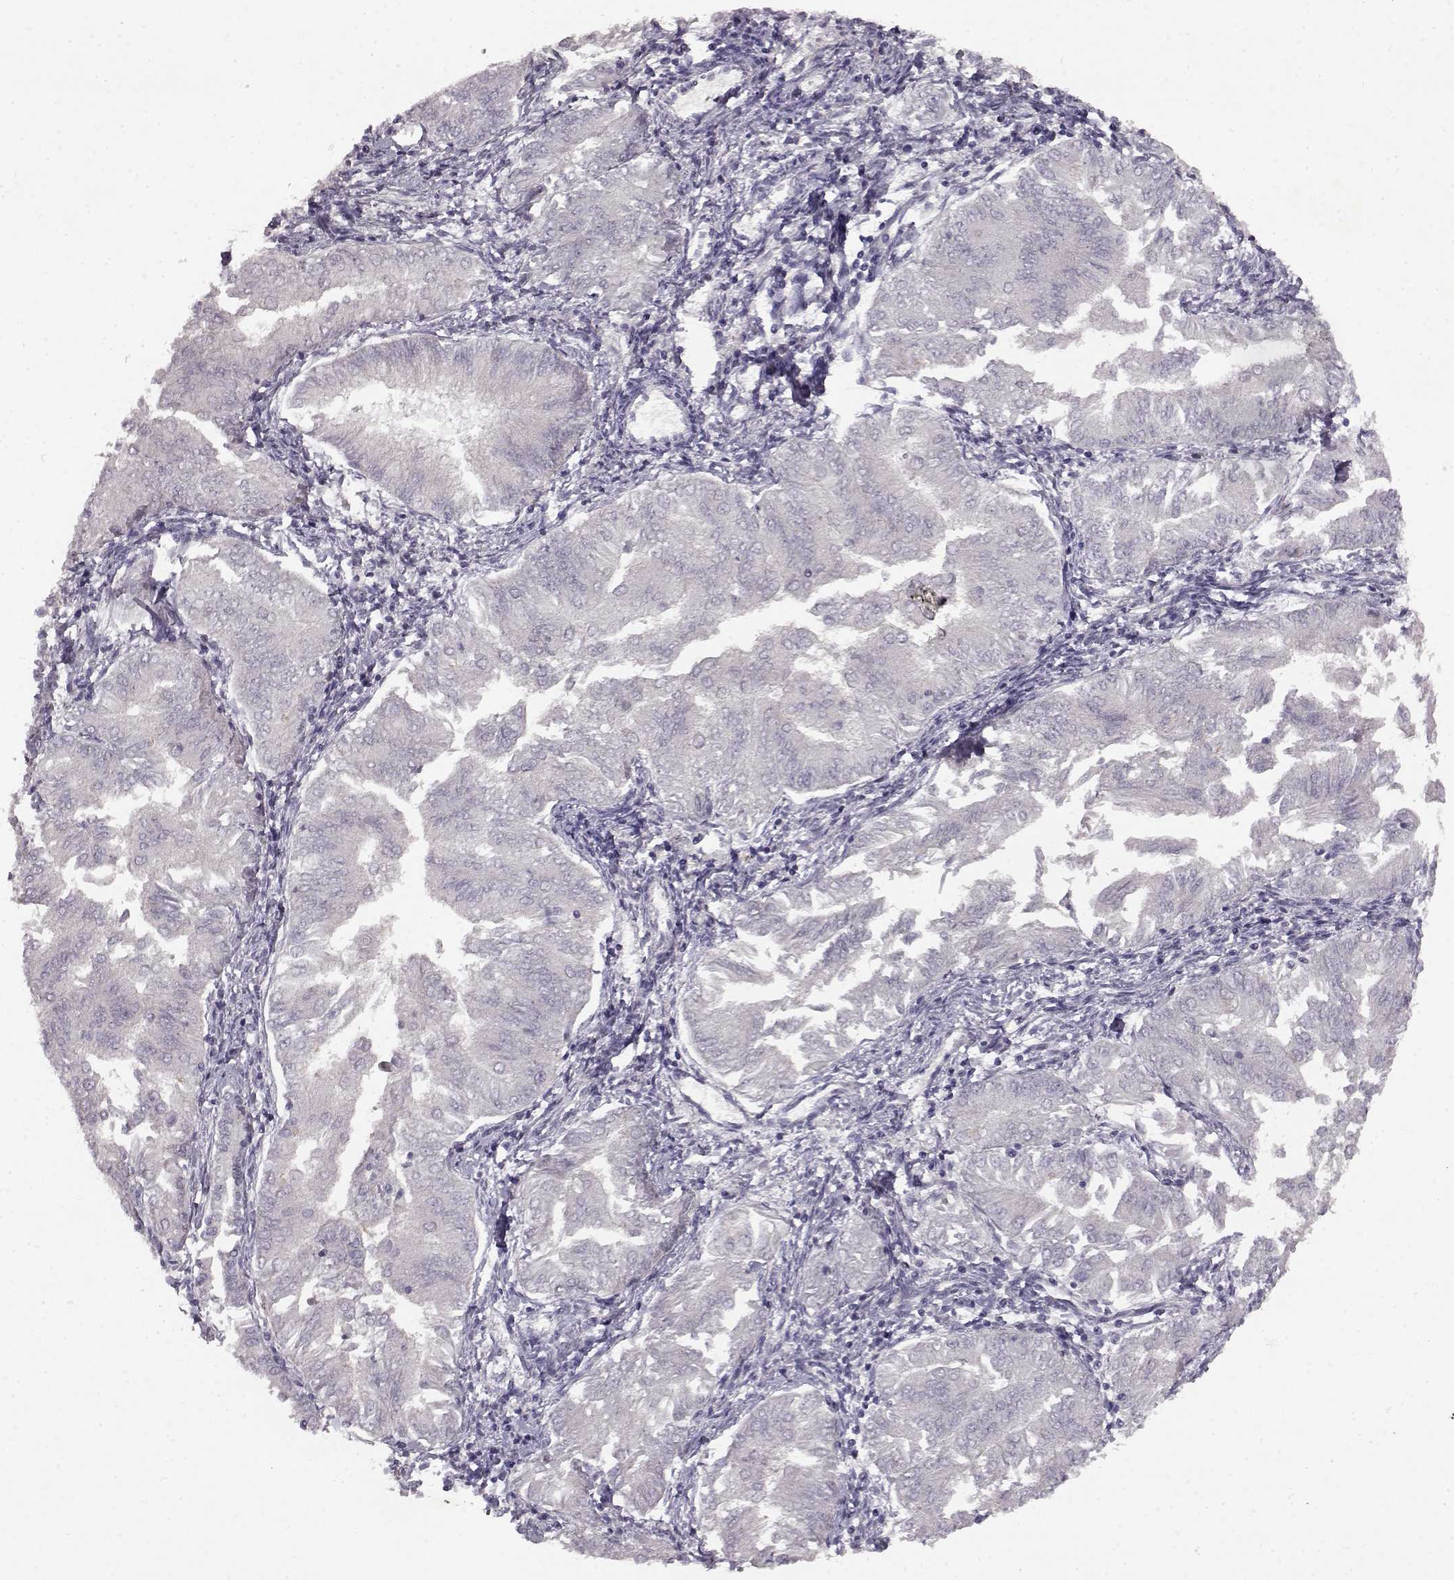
{"staining": {"intensity": "negative", "quantity": "none", "location": "none"}, "tissue": "endometrial cancer", "cell_type": "Tumor cells", "image_type": "cancer", "snomed": [{"axis": "morphology", "description": "Adenocarcinoma, NOS"}, {"axis": "topography", "description": "Endometrium"}], "caption": "The immunohistochemistry photomicrograph has no significant expression in tumor cells of endometrial adenocarcinoma tissue.", "gene": "SPAG17", "patient": {"sex": "female", "age": 53}}